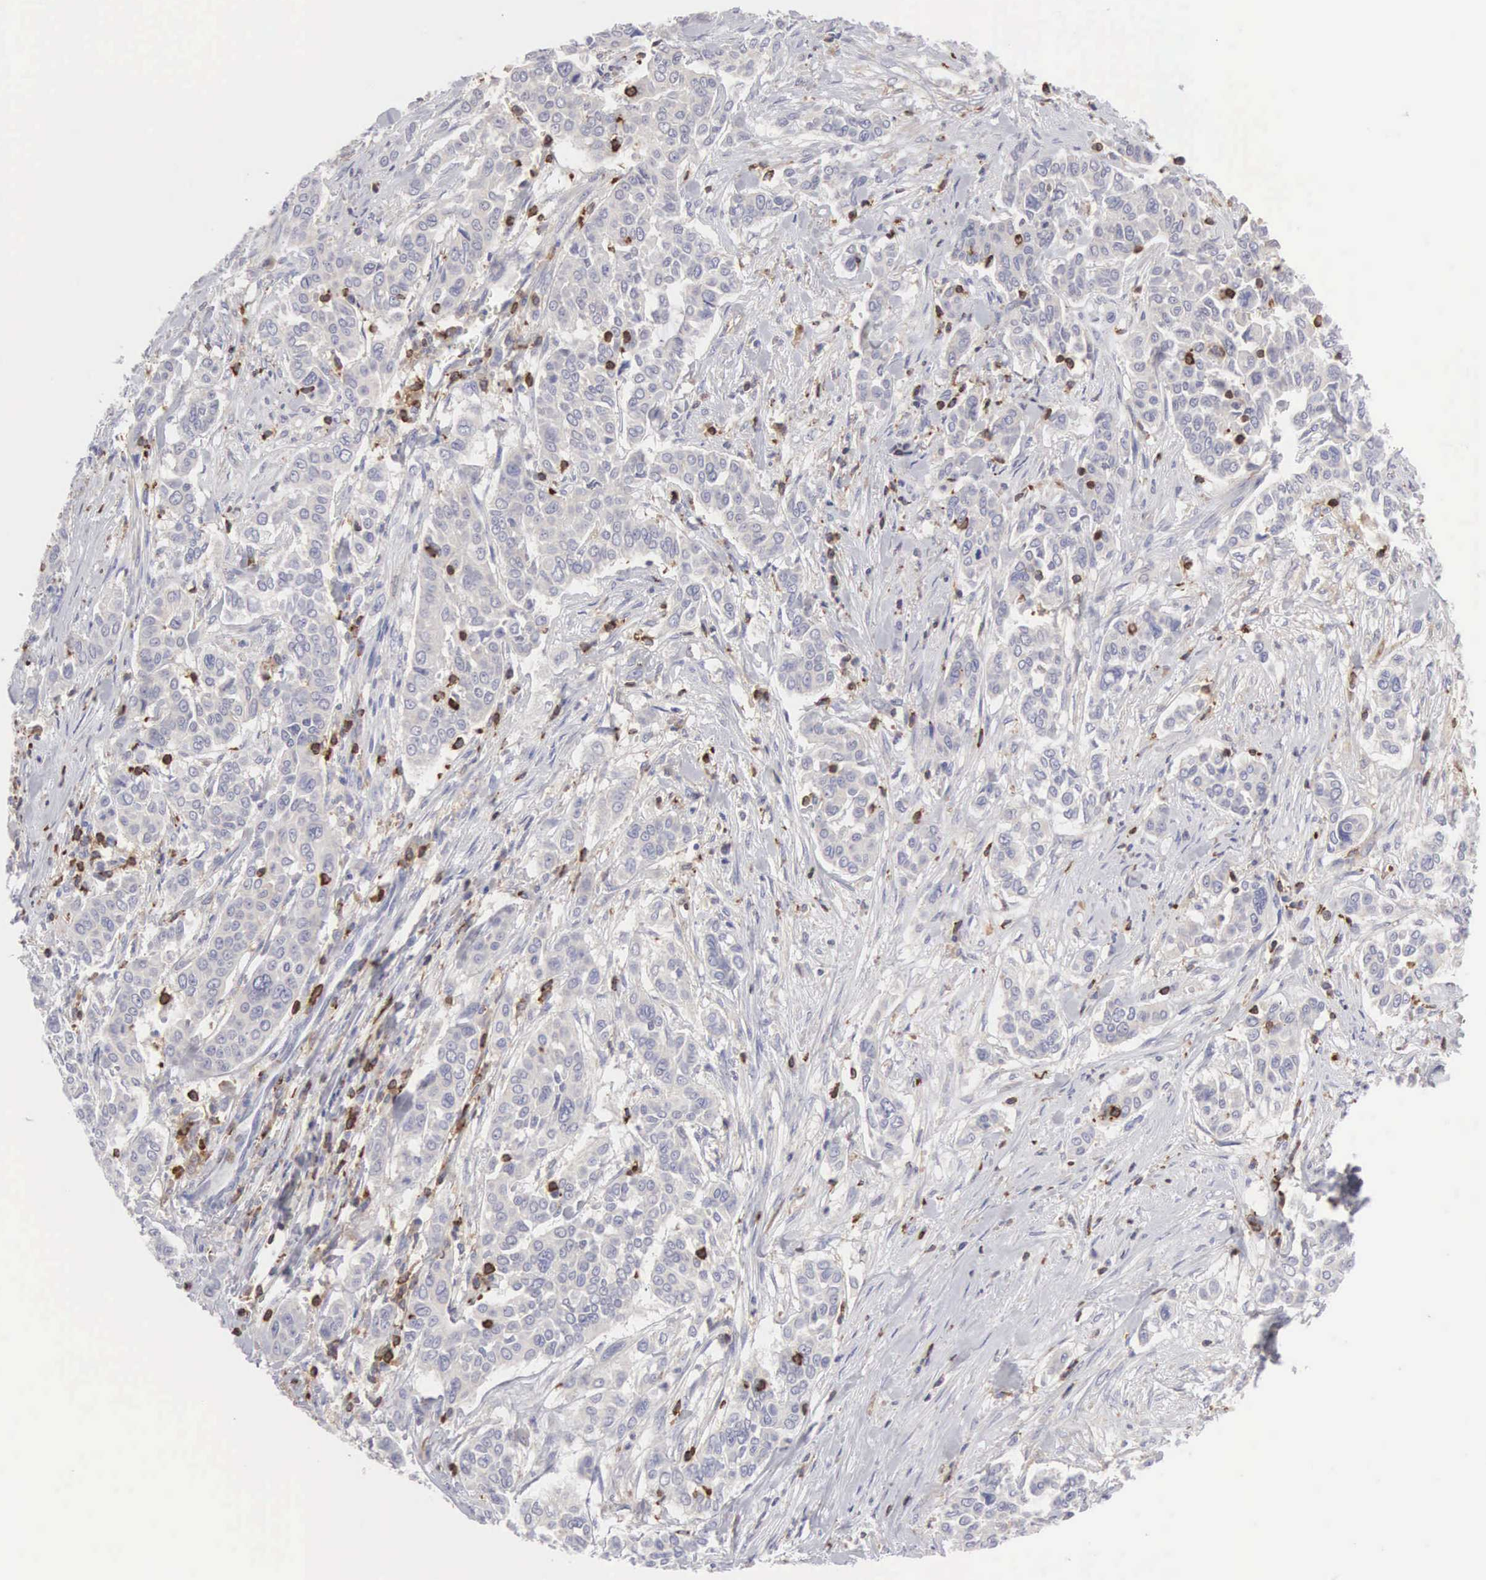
{"staining": {"intensity": "weak", "quantity": "<25%", "location": "cytoplasmic/membranous"}, "tissue": "pancreatic cancer", "cell_type": "Tumor cells", "image_type": "cancer", "snomed": [{"axis": "morphology", "description": "Adenocarcinoma, NOS"}, {"axis": "topography", "description": "Pancreas"}], "caption": "DAB immunohistochemical staining of human pancreatic cancer shows no significant staining in tumor cells. Nuclei are stained in blue.", "gene": "SH3BP1", "patient": {"sex": "female", "age": 52}}